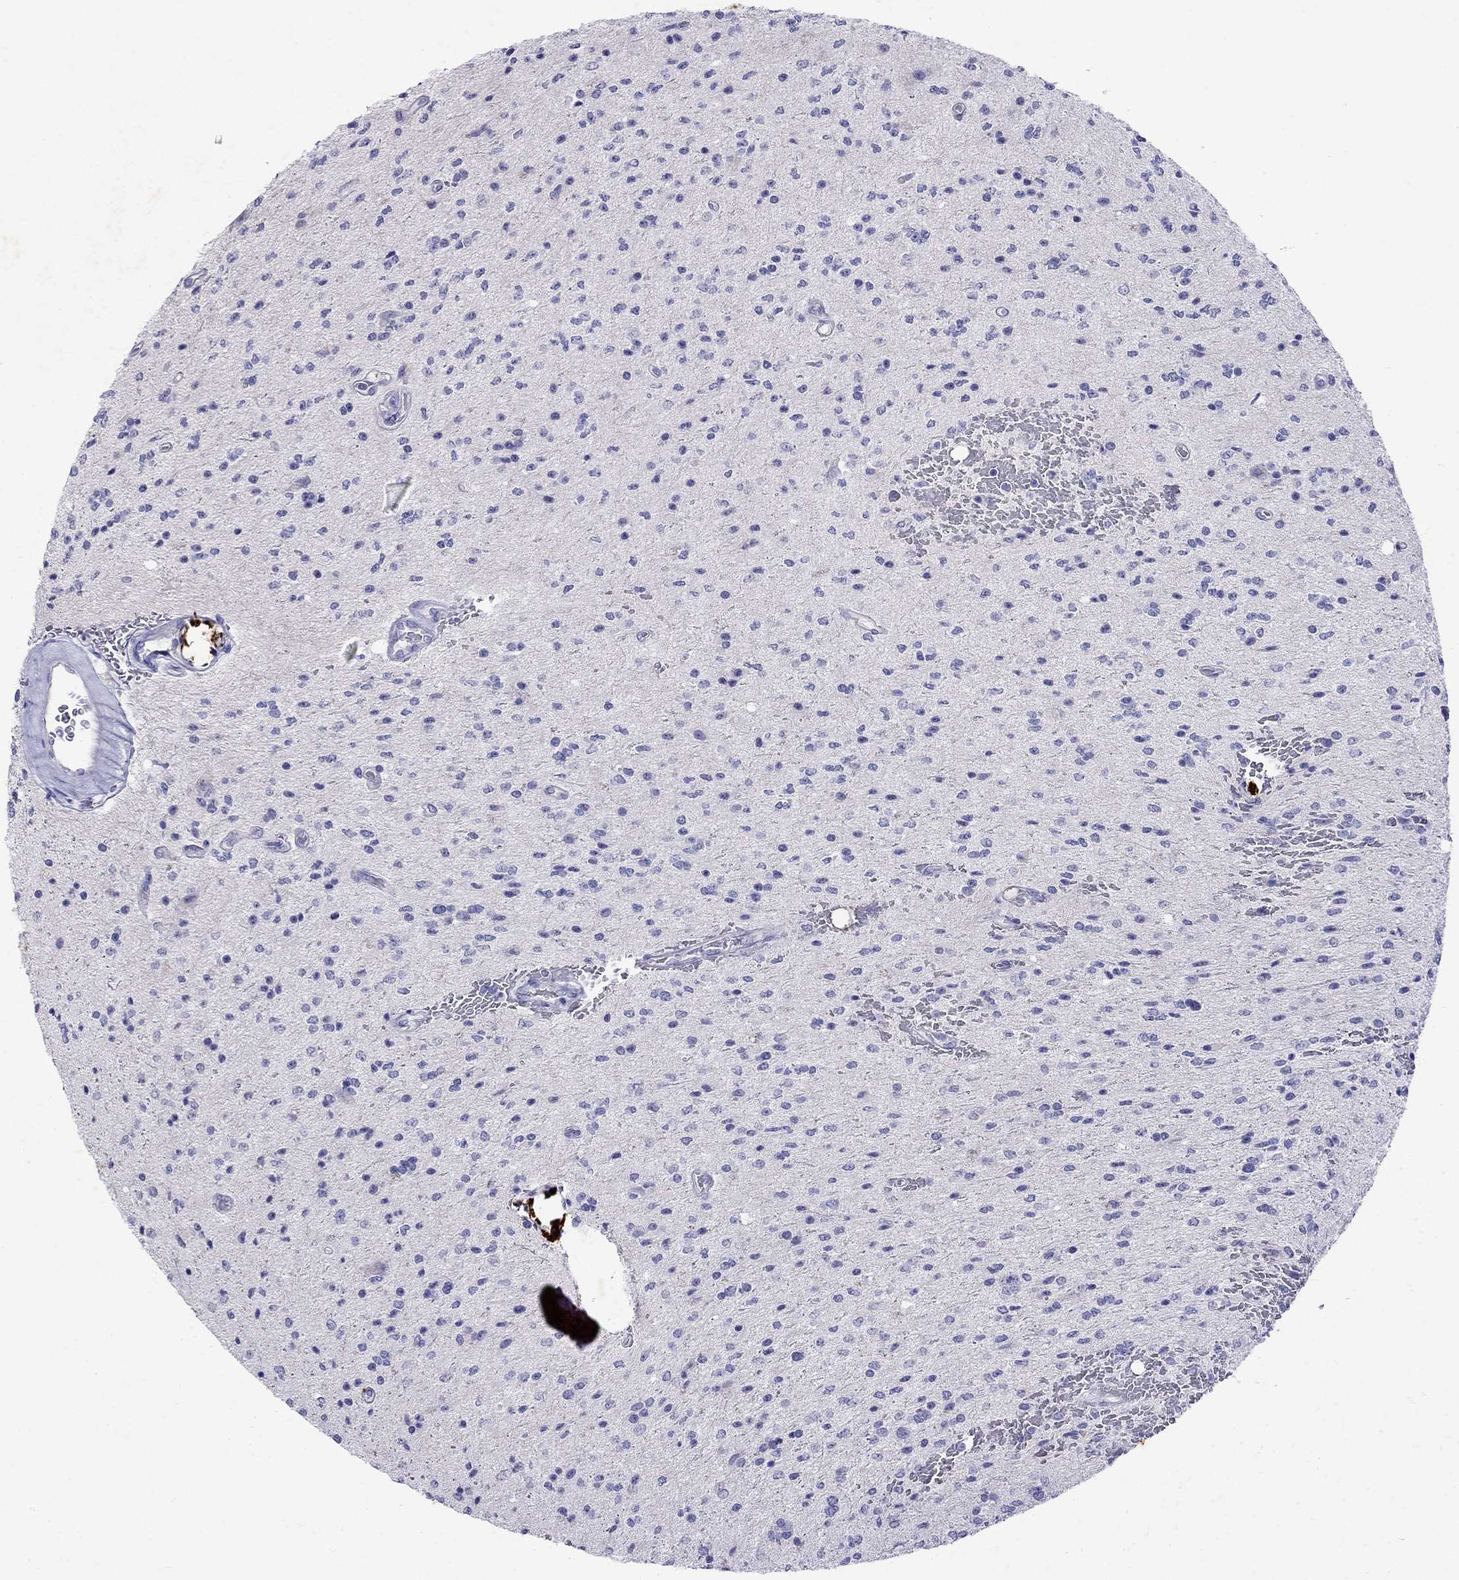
{"staining": {"intensity": "negative", "quantity": "none", "location": "none"}, "tissue": "glioma", "cell_type": "Tumor cells", "image_type": "cancer", "snomed": [{"axis": "morphology", "description": "Glioma, malignant, Low grade"}, {"axis": "topography", "description": "Brain"}], "caption": "This image is of malignant low-grade glioma stained with immunohistochemistry (IHC) to label a protein in brown with the nuclei are counter-stained blue. There is no expression in tumor cells.", "gene": "GNAT3", "patient": {"sex": "male", "age": 67}}